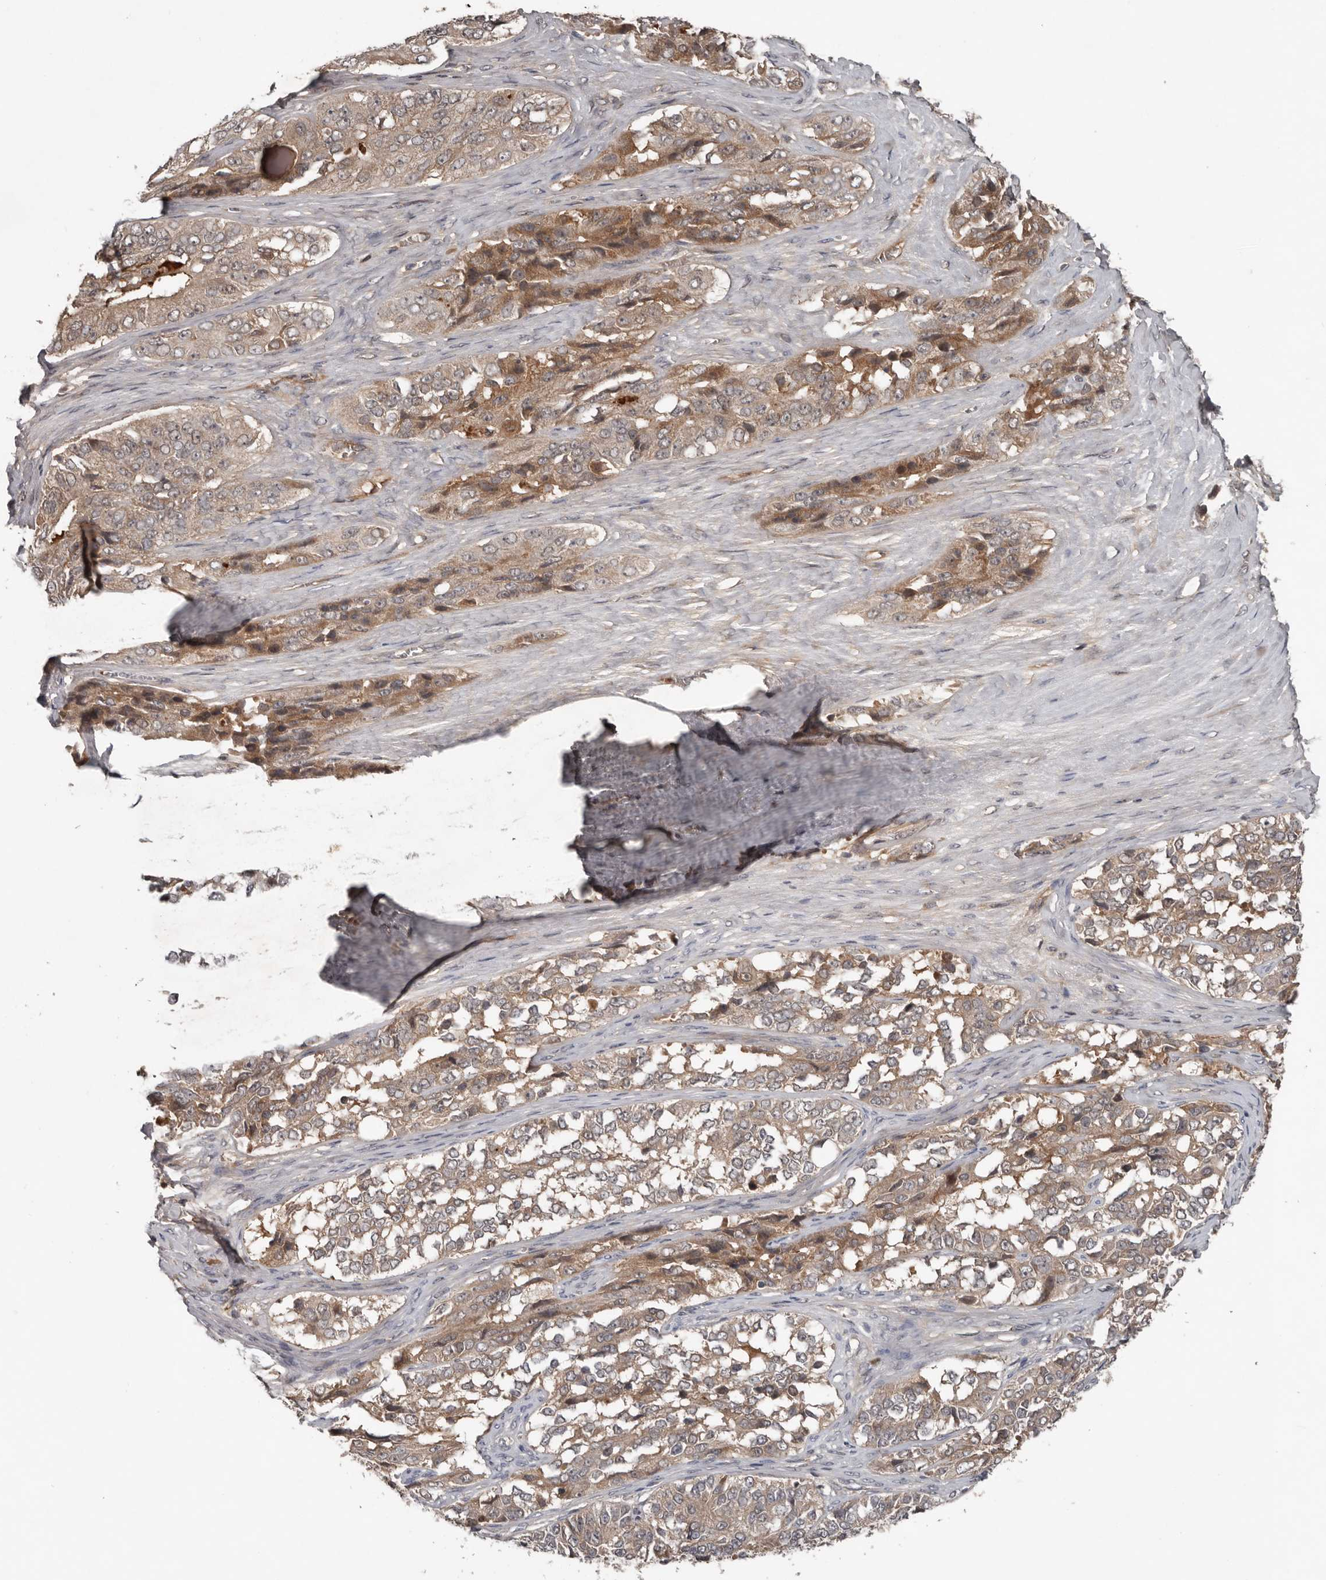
{"staining": {"intensity": "moderate", "quantity": ">75%", "location": "cytoplasmic/membranous"}, "tissue": "ovarian cancer", "cell_type": "Tumor cells", "image_type": "cancer", "snomed": [{"axis": "morphology", "description": "Carcinoma, endometroid"}, {"axis": "topography", "description": "Ovary"}], "caption": "A brown stain highlights moderate cytoplasmic/membranous expression of a protein in human ovarian cancer (endometroid carcinoma) tumor cells.", "gene": "DNAJB4", "patient": {"sex": "female", "age": 51}}